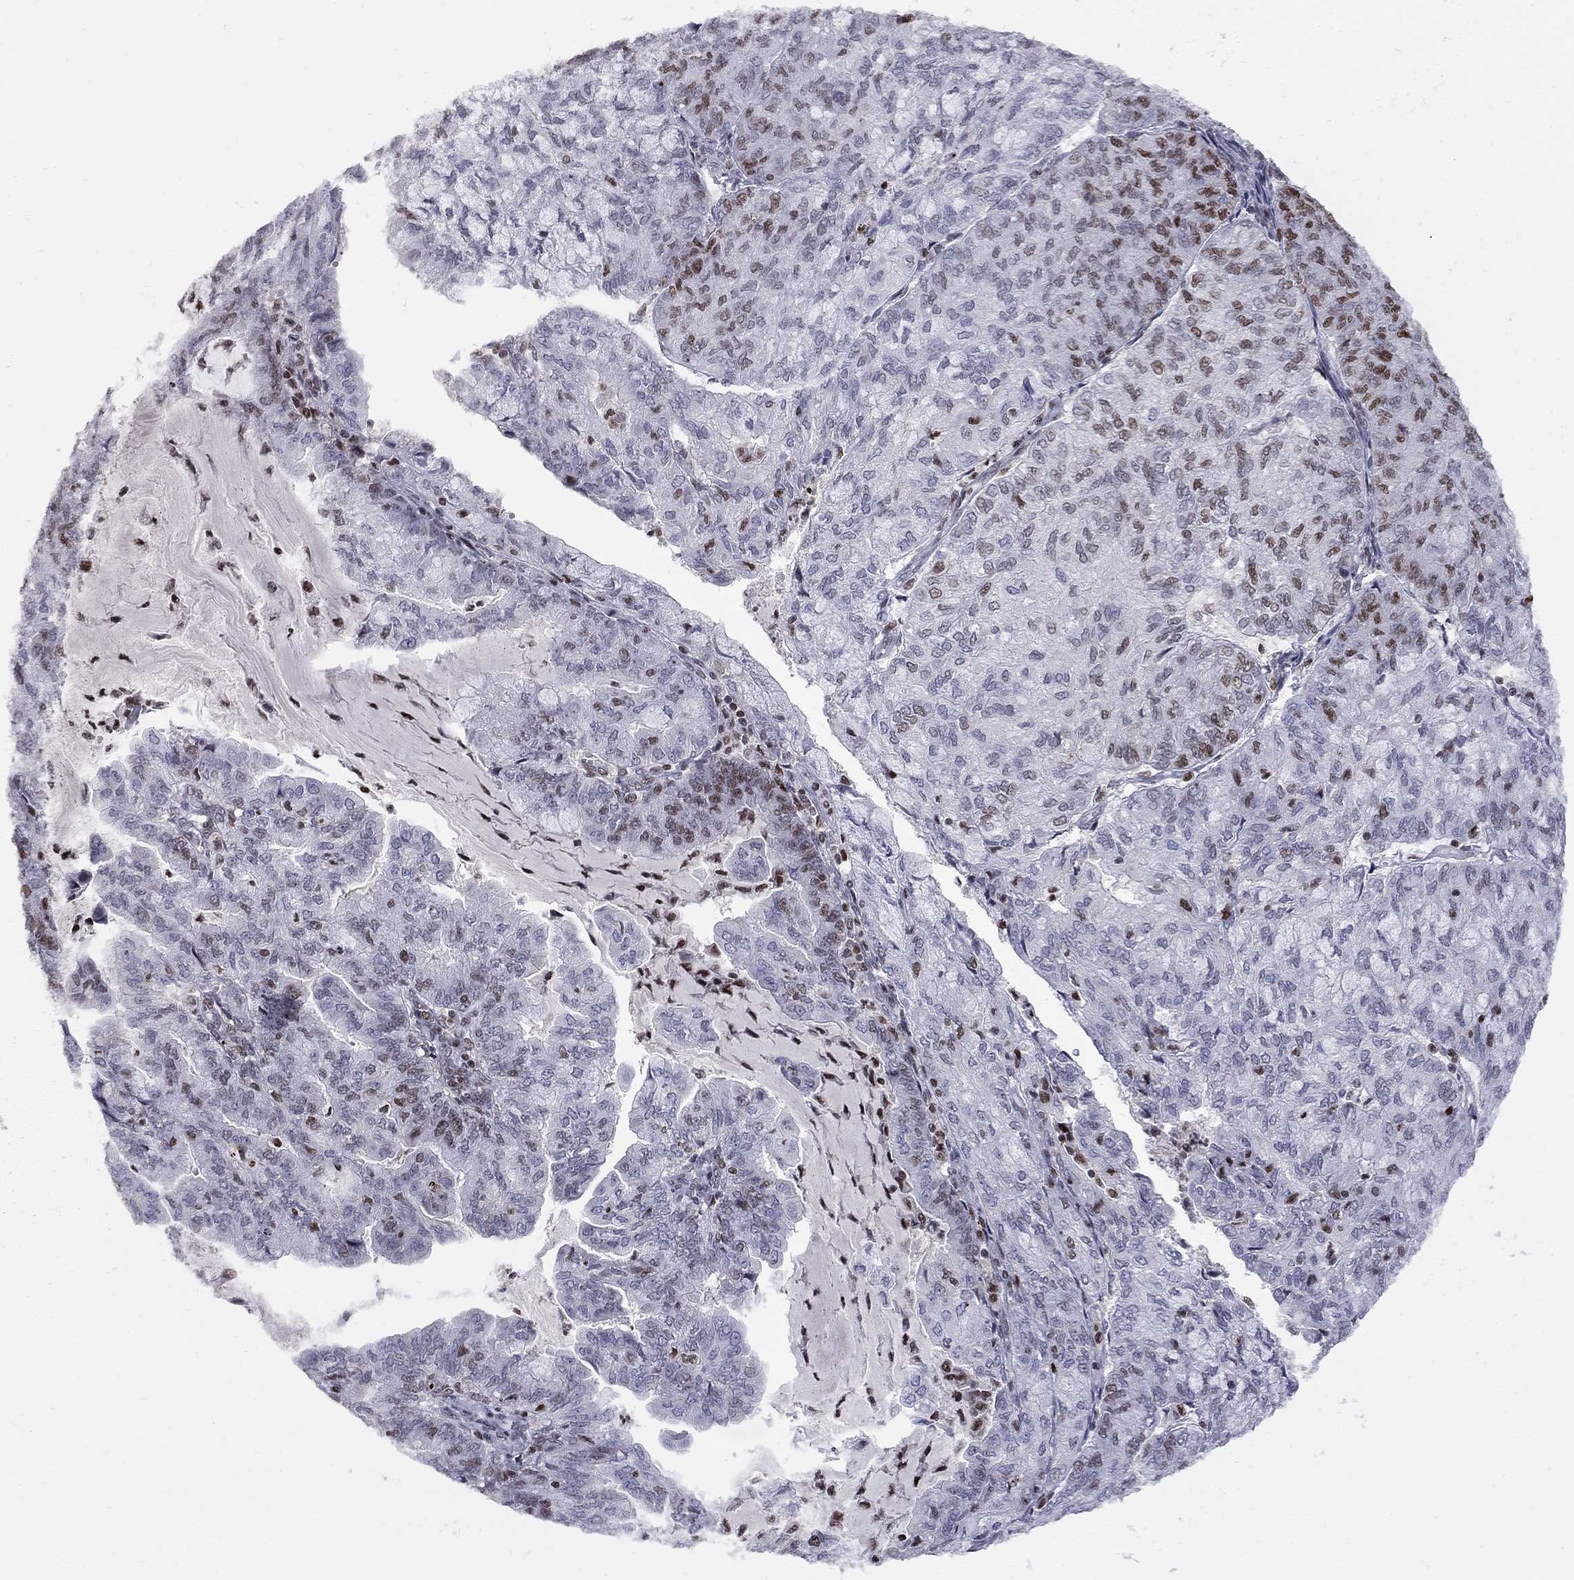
{"staining": {"intensity": "moderate", "quantity": "25%-75%", "location": "nuclear"}, "tissue": "endometrial cancer", "cell_type": "Tumor cells", "image_type": "cancer", "snomed": [{"axis": "morphology", "description": "Adenocarcinoma, NOS"}, {"axis": "topography", "description": "Endometrium"}], "caption": "A brown stain shows moderate nuclear expression of a protein in endometrial cancer tumor cells.", "gene": "RNASEH2C", "patient": {"sex": "female", "age": 82}}